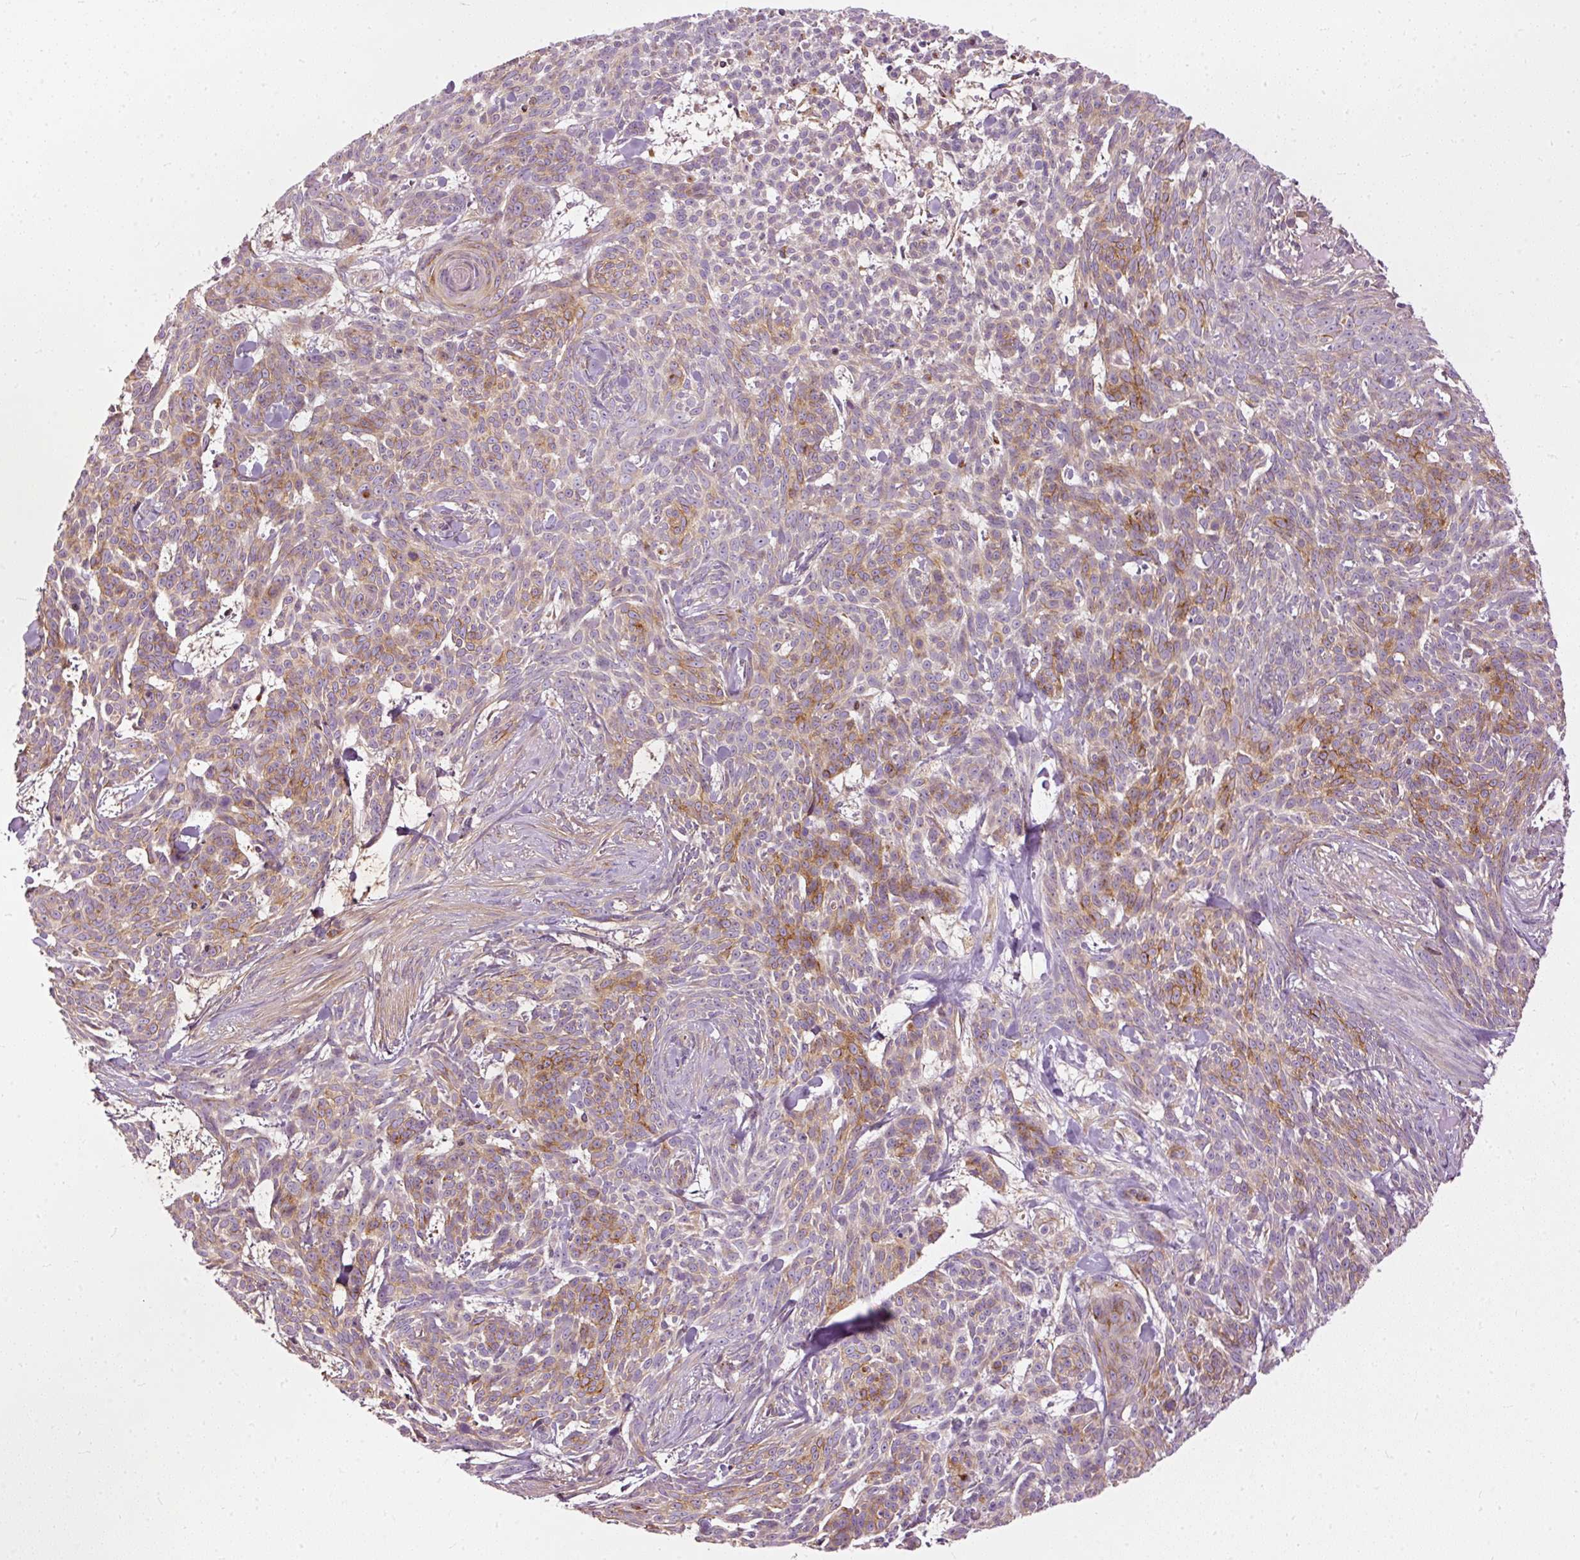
{"staining": {"intensity": "moderate", "quantity": "25%-75%", "location": "cytoplasmic/membranous"}, "tissue": "skin cancer", "cell_type": "Tumor cells", "image_type": "cancer", "snomed": [{"axis": "morphology", "description": "Basal cell carcinoma"}, {"axis": "topography", "description": "Skin"}], "caption": "IHC micrograph of neoplastic tissue: skin cancer stained using immunohistochemistry (IHC) displays medium levels of moderate protein expression localized specifically in the cytoplasmic/membranous of tumor cells, appearing as a cytoplasmic/membranous brown color.", "gene": "PAQR9", "patient": {"sex": "female", "age": 93}}